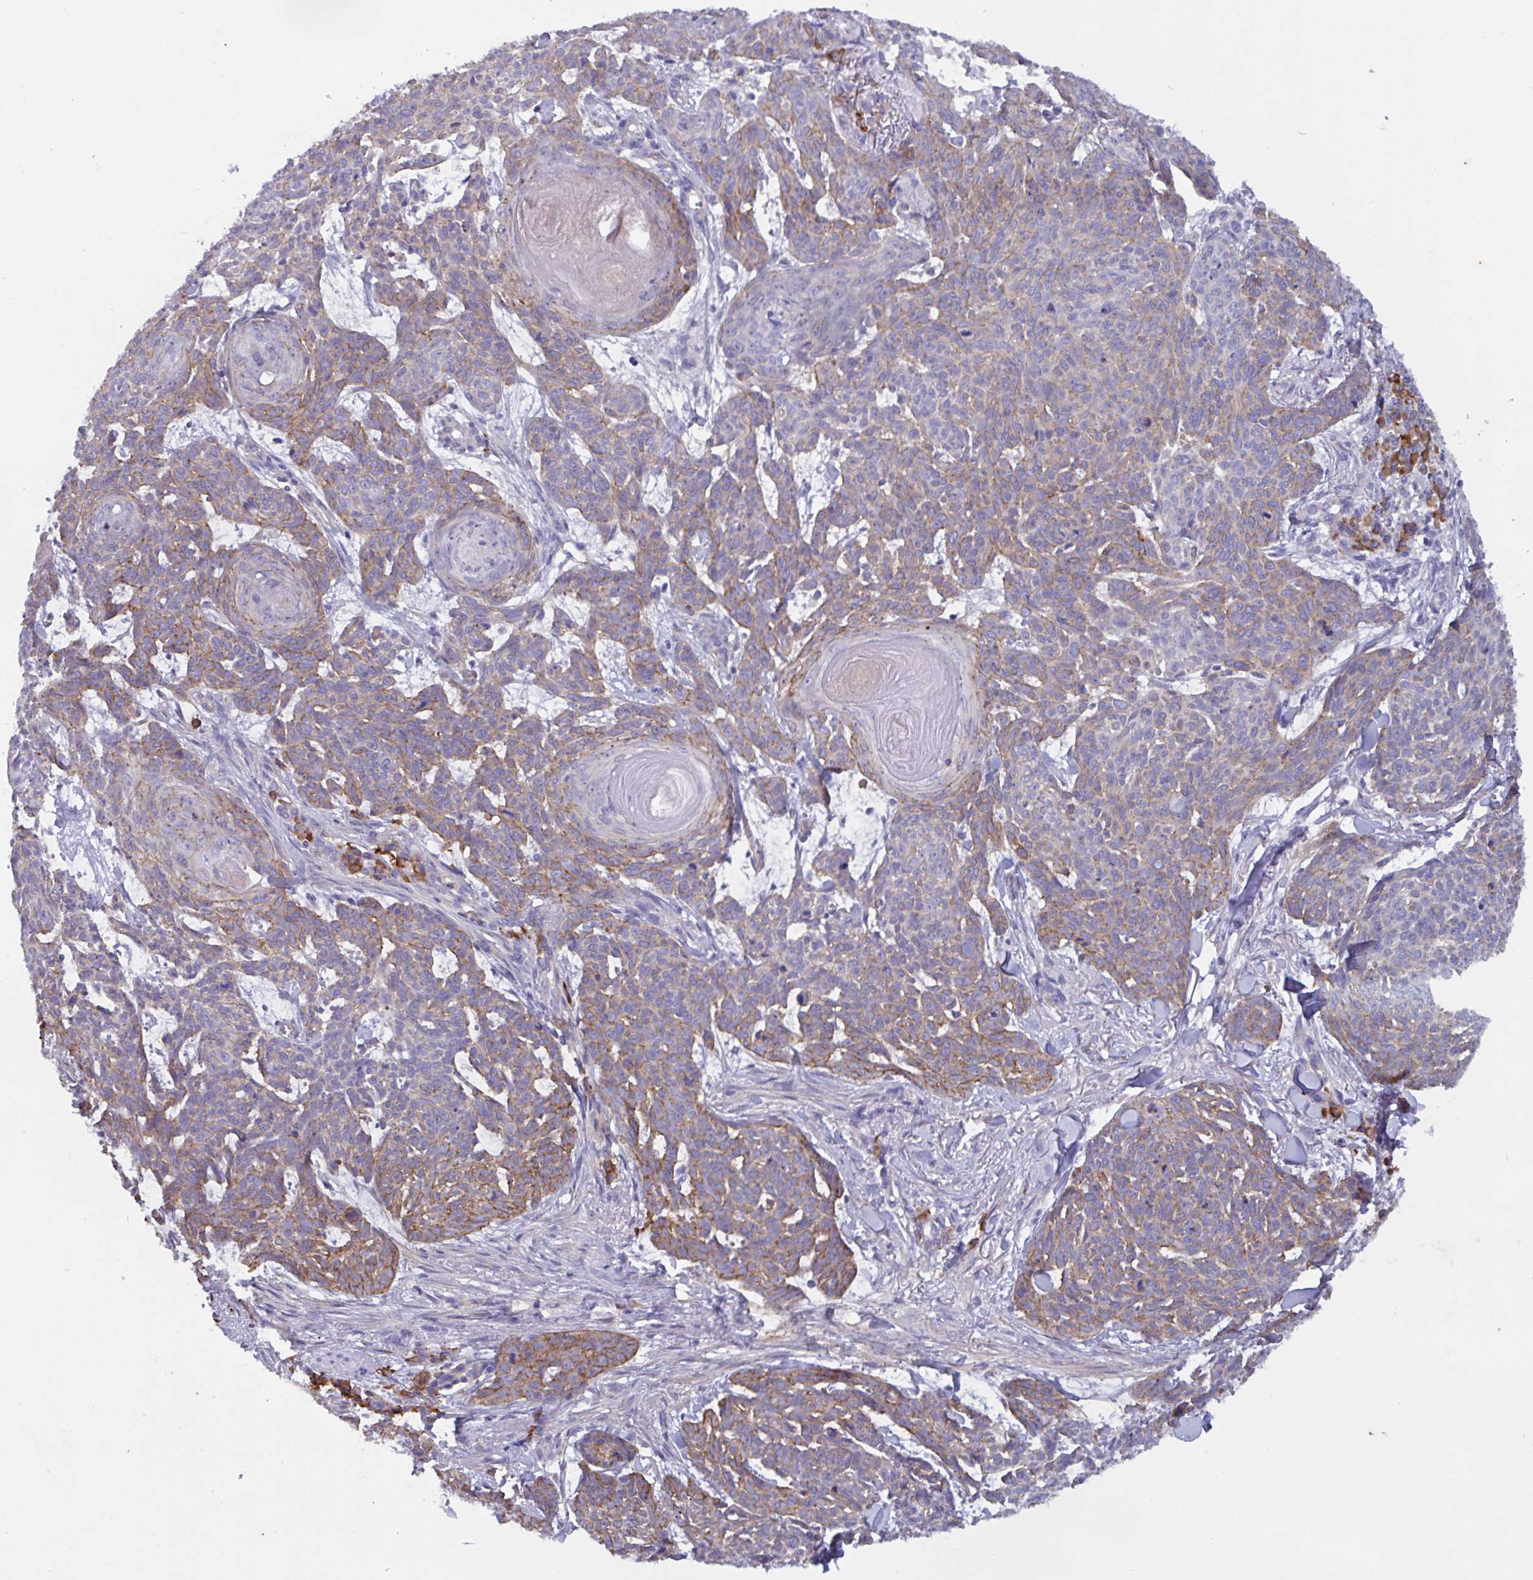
{"staining": {"intensity": "moderate", "quantity": "25%-75%", "location": "cytoplasmic/membranous"}, "tissue": "skin cancer", "cell_type": "Tumor cells", "image_type": "cancer", "snomed": [{"axis": "morphology", "description": "Basal cell carcinoma"}, {"axis": "topography", "description": "Skin"}], "caption": "Skin cancer (basal cell carcinoma) stained with DAB immunohistochemistry shows medium levels of moderate cytoplasmic/membranous expression in about 25%-75% of tumor cells.", "gene": "SLC66A1", "patient": {"sex": "female", "age": 93}}